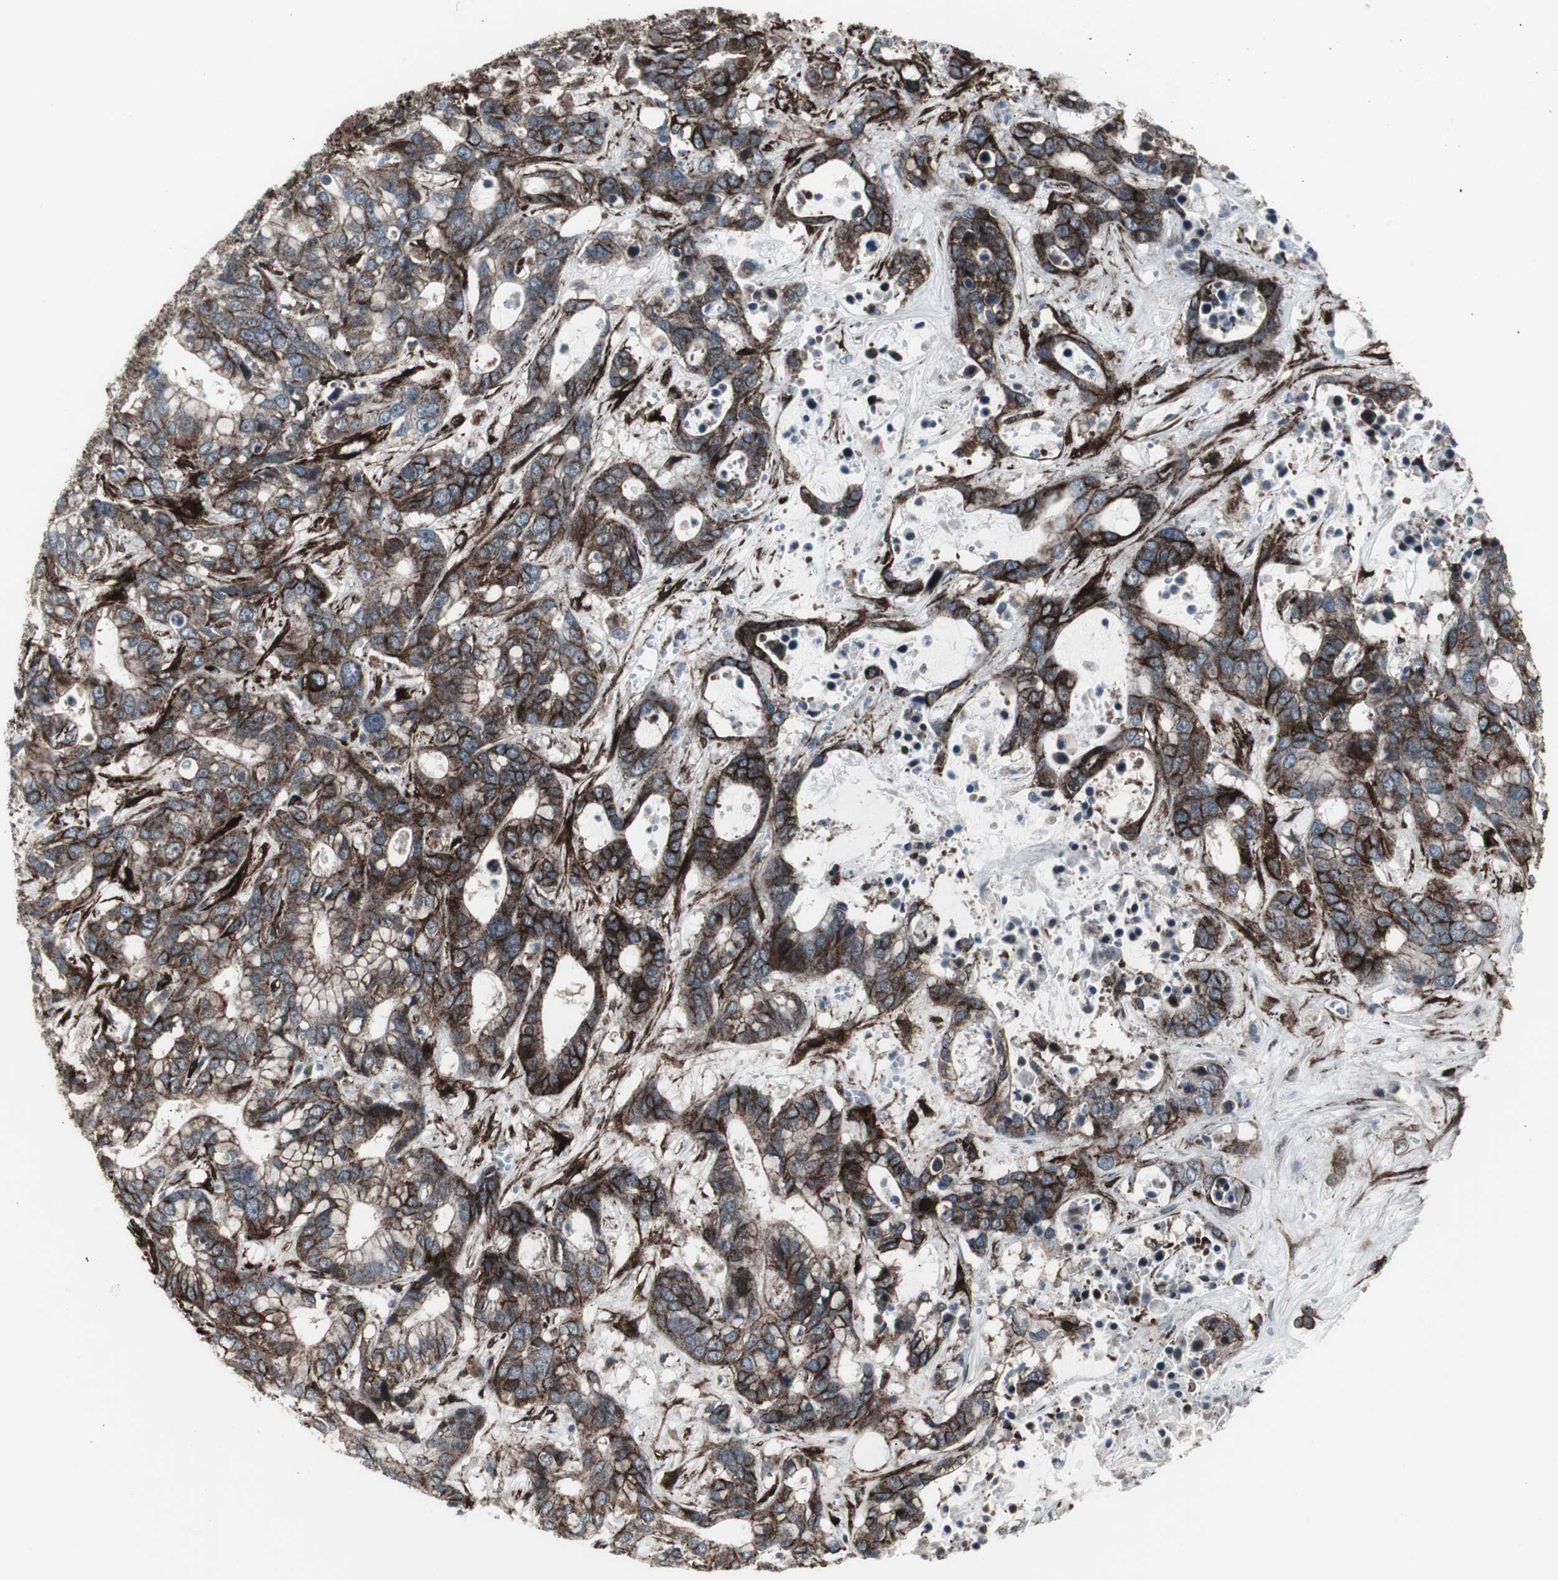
{"staining": {"intensity": "strong", "quantity": ">75%", "location": "cytoplasmic/membranous"}, "tissue": "liver cancer", "cell_type": "Tumor cells", "image_type": "cancer", "snomed": [{"axis": "morphology", "description": "Cholangiocarcinoma"}, {"axis": "topography", "description": "Liver"}], "caption": "A high-resolution histopathology image shows IHC staining of liver cholangiocarcinoma, which reveals strong cytoplasmic/membranous staining in approximately >75% of tumor cells.", "gene": "PDGFA", "patient": {"sex": "female", "age": 65}}